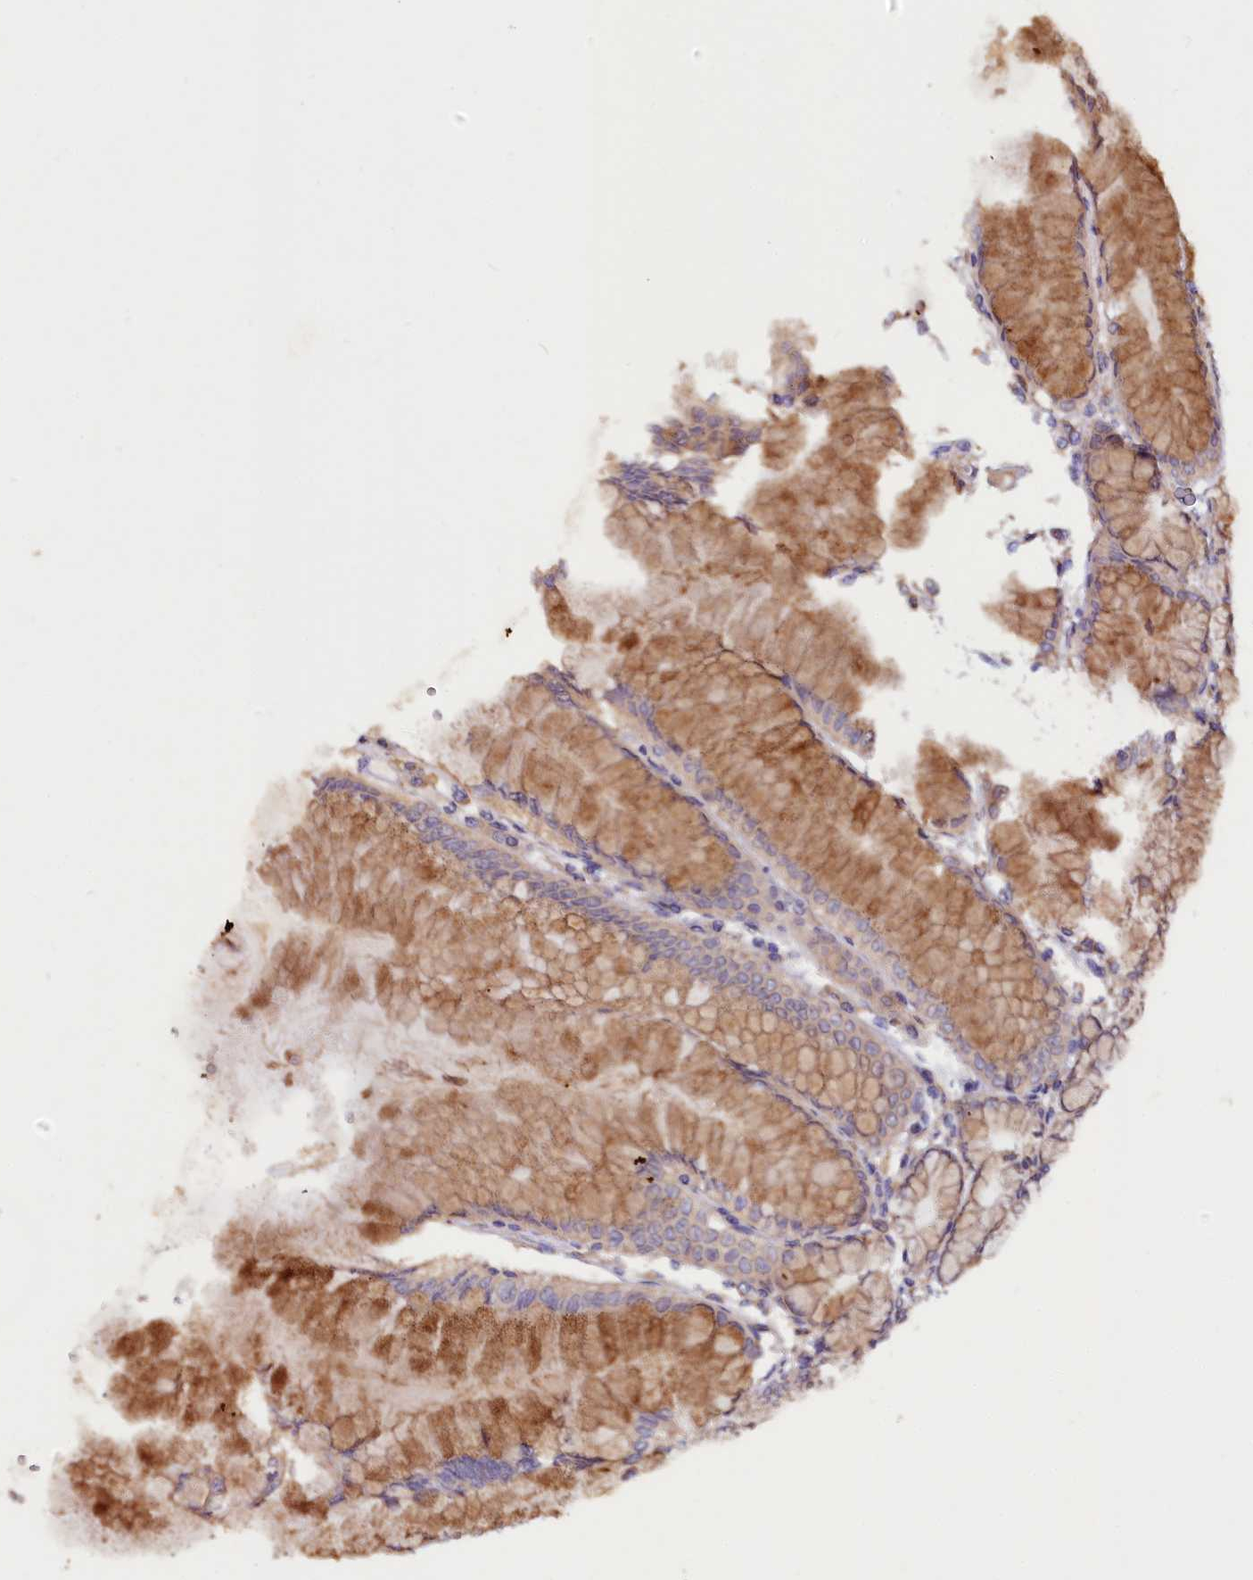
{"staining": {"intensity": "moderate", "quantity": ">75%", "location": "cytoplasmic/membranous"}, "tissue": "stomach", "cell_type": "Glandular cells", "image_type": "normal", "snomed": [{"axis": "morphology", "description": "Normal tissue, NOS"}, {"axis": "topography", "description": "Stomach"}], "caption": "Immunohistochemical staining of normal human stomach shows moderate cytoplasmic/membranous protein expression in about >75% of glandular cells. Immunohistochemistry (ihc) stains the protein in brown and the nuclei are stained blue.", "gene": "ETFBKMT", "patient": {"sex": "female", "age": 57}}